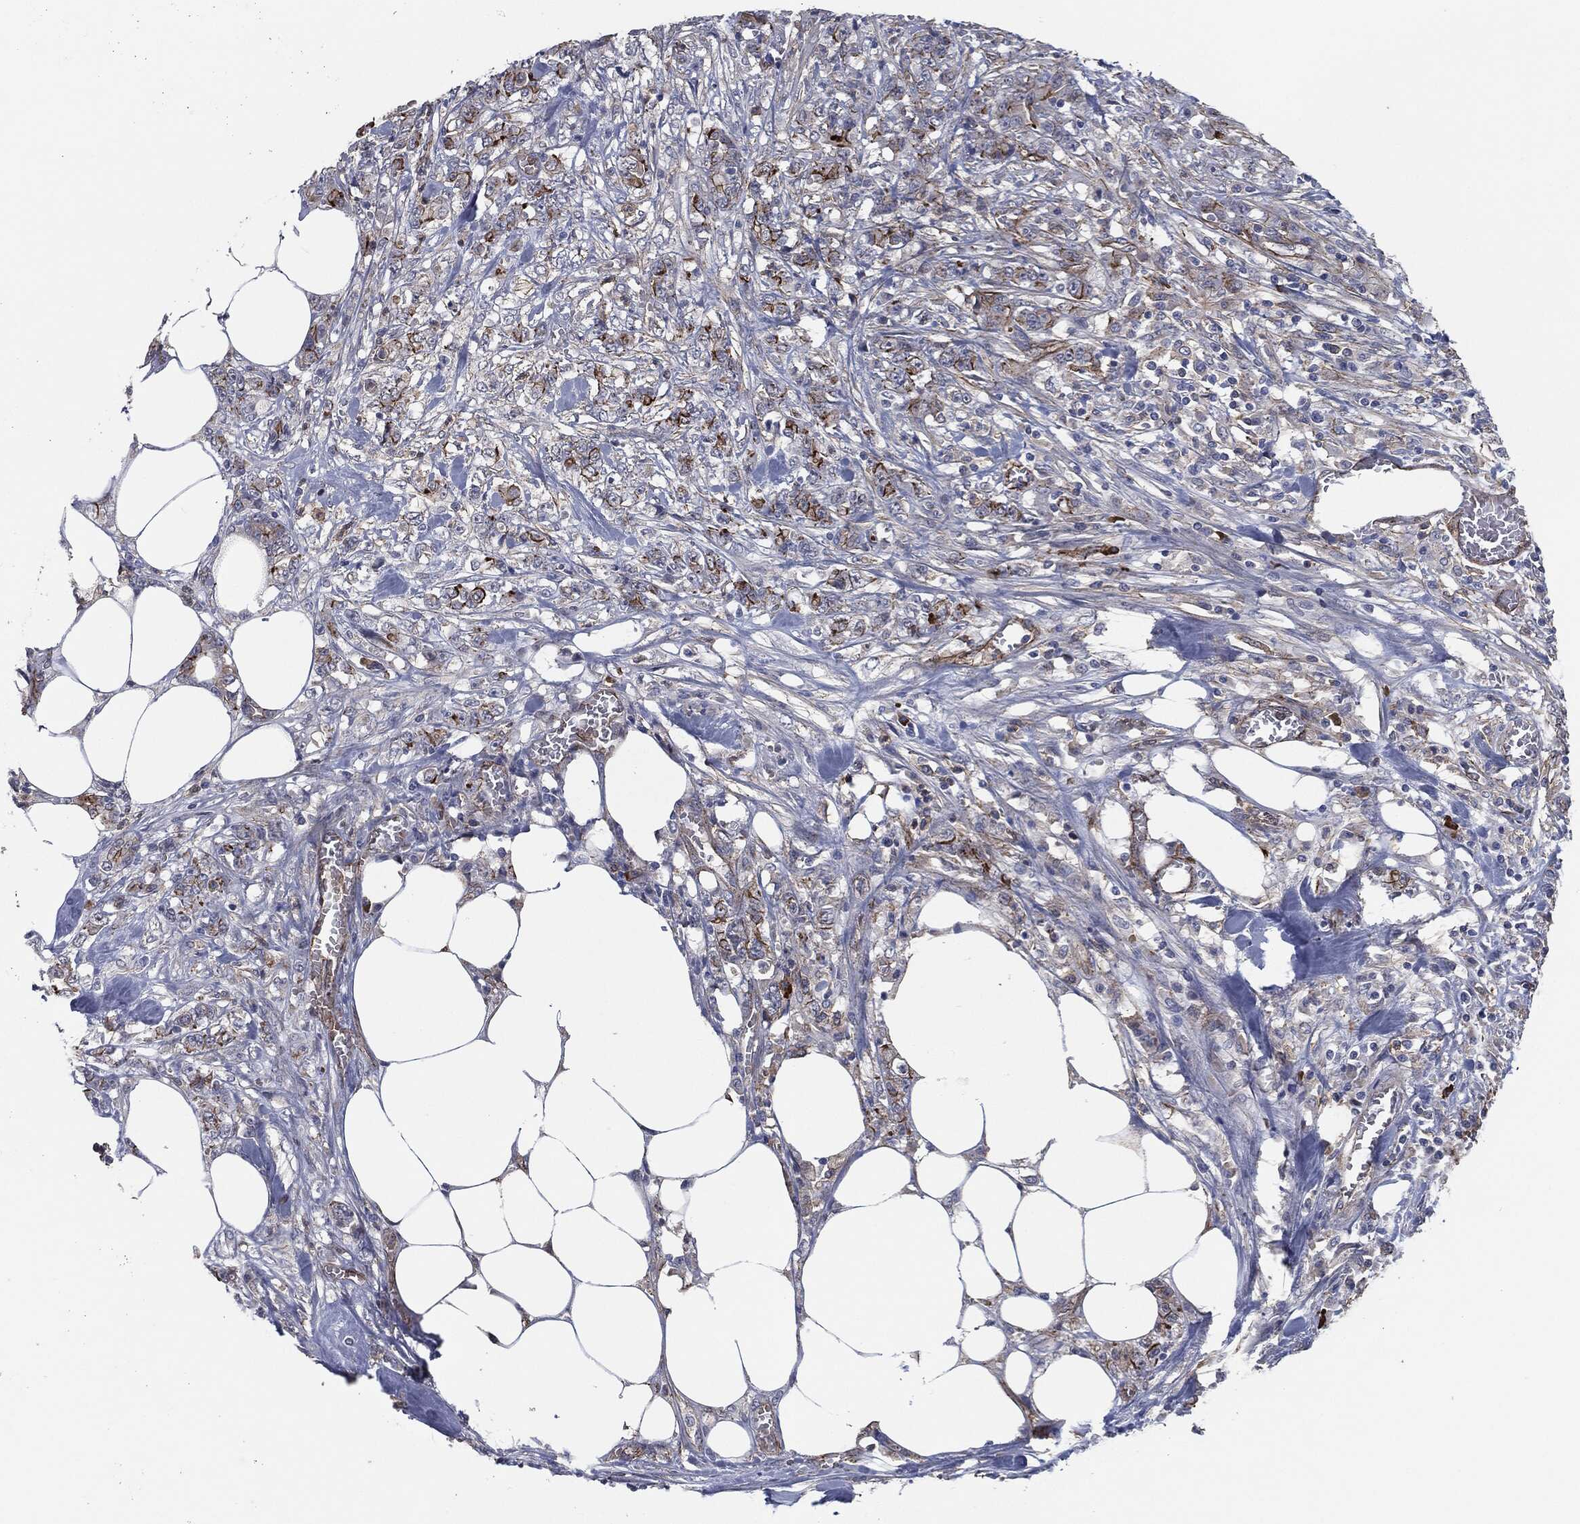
{"staining": {"intensity": "strong", "quantity": "<25%", "location": "cytoplasmic/membranous"}, "tissue": "colorectal cancer", "cell_type": "Tumor cells", "image_type": "cancer", "snomed": [{"axis": "morphology", "description": "Adenocarcinoma, NOS"}, {"axis": "topography", "description": "Colon"}], "caption": "Strong cytoplasmic/membranous protein expression is appreciated in about <25% of tumor cells in adenocarcinoma (colorectal).", "gene": "SVIL", "patient": {"sex": "female", "age": 48}}